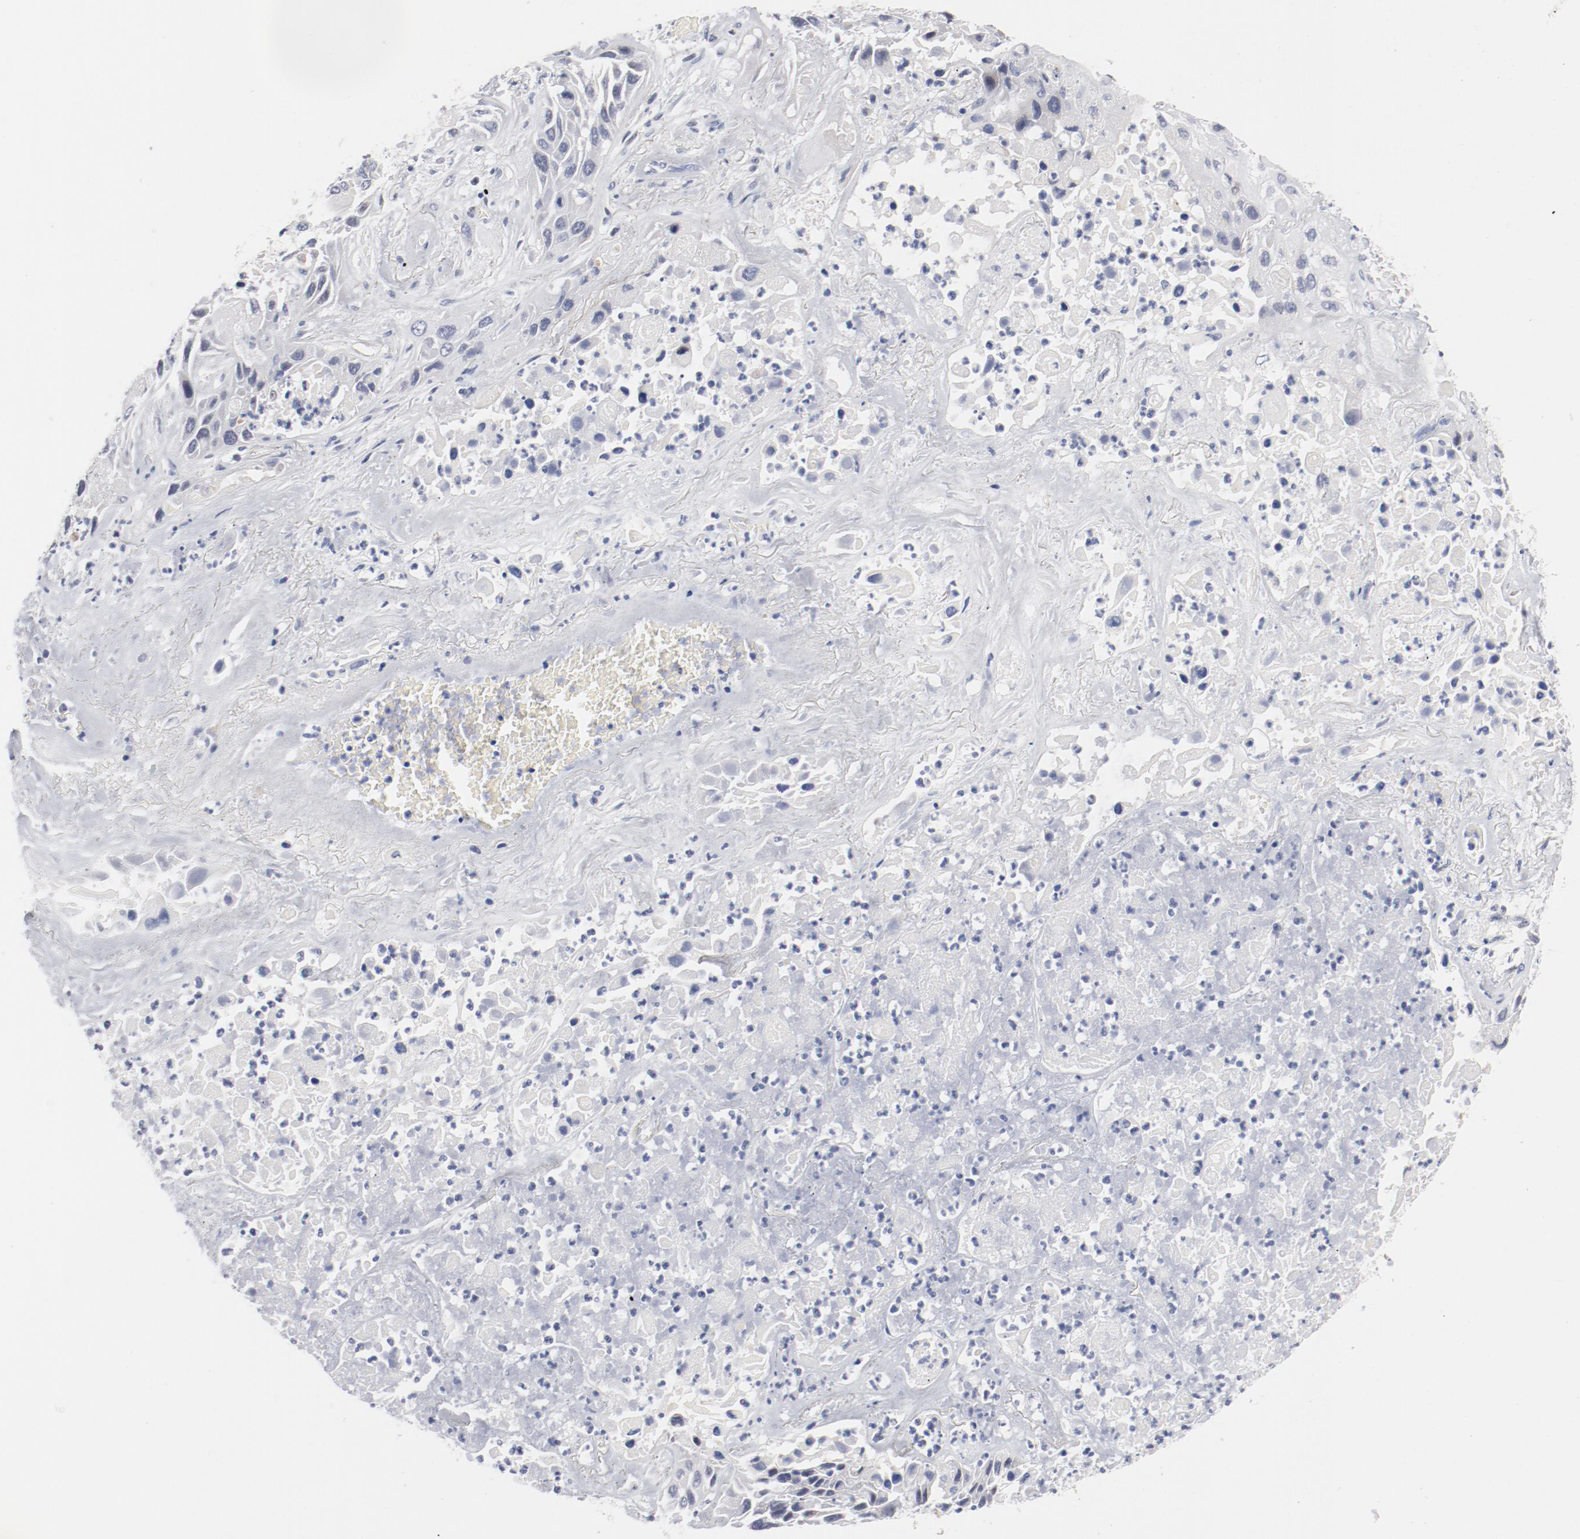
{"staining": {"intensity": "negative", "quantity": "none", "location": "none"}, "tissue": "lung cancer", "cell_type": "Tumor cells", "image_type": "cancer", "snomed": [{"axis": "morphology", "description": "Squamous cell carcinoma, NOS"}, {"axis": "topography", "description": "Lung"}], "caption": "This histopathology image is of squamous cell carcinoma (lung) stained with immunohistochemistry (IHC) to label a protein in brown with the nuclei are counter-stained blue. There is no expression in tumor cells.", "gene": "KCNK13", "patient": {"sex": "female", "age": 76}}